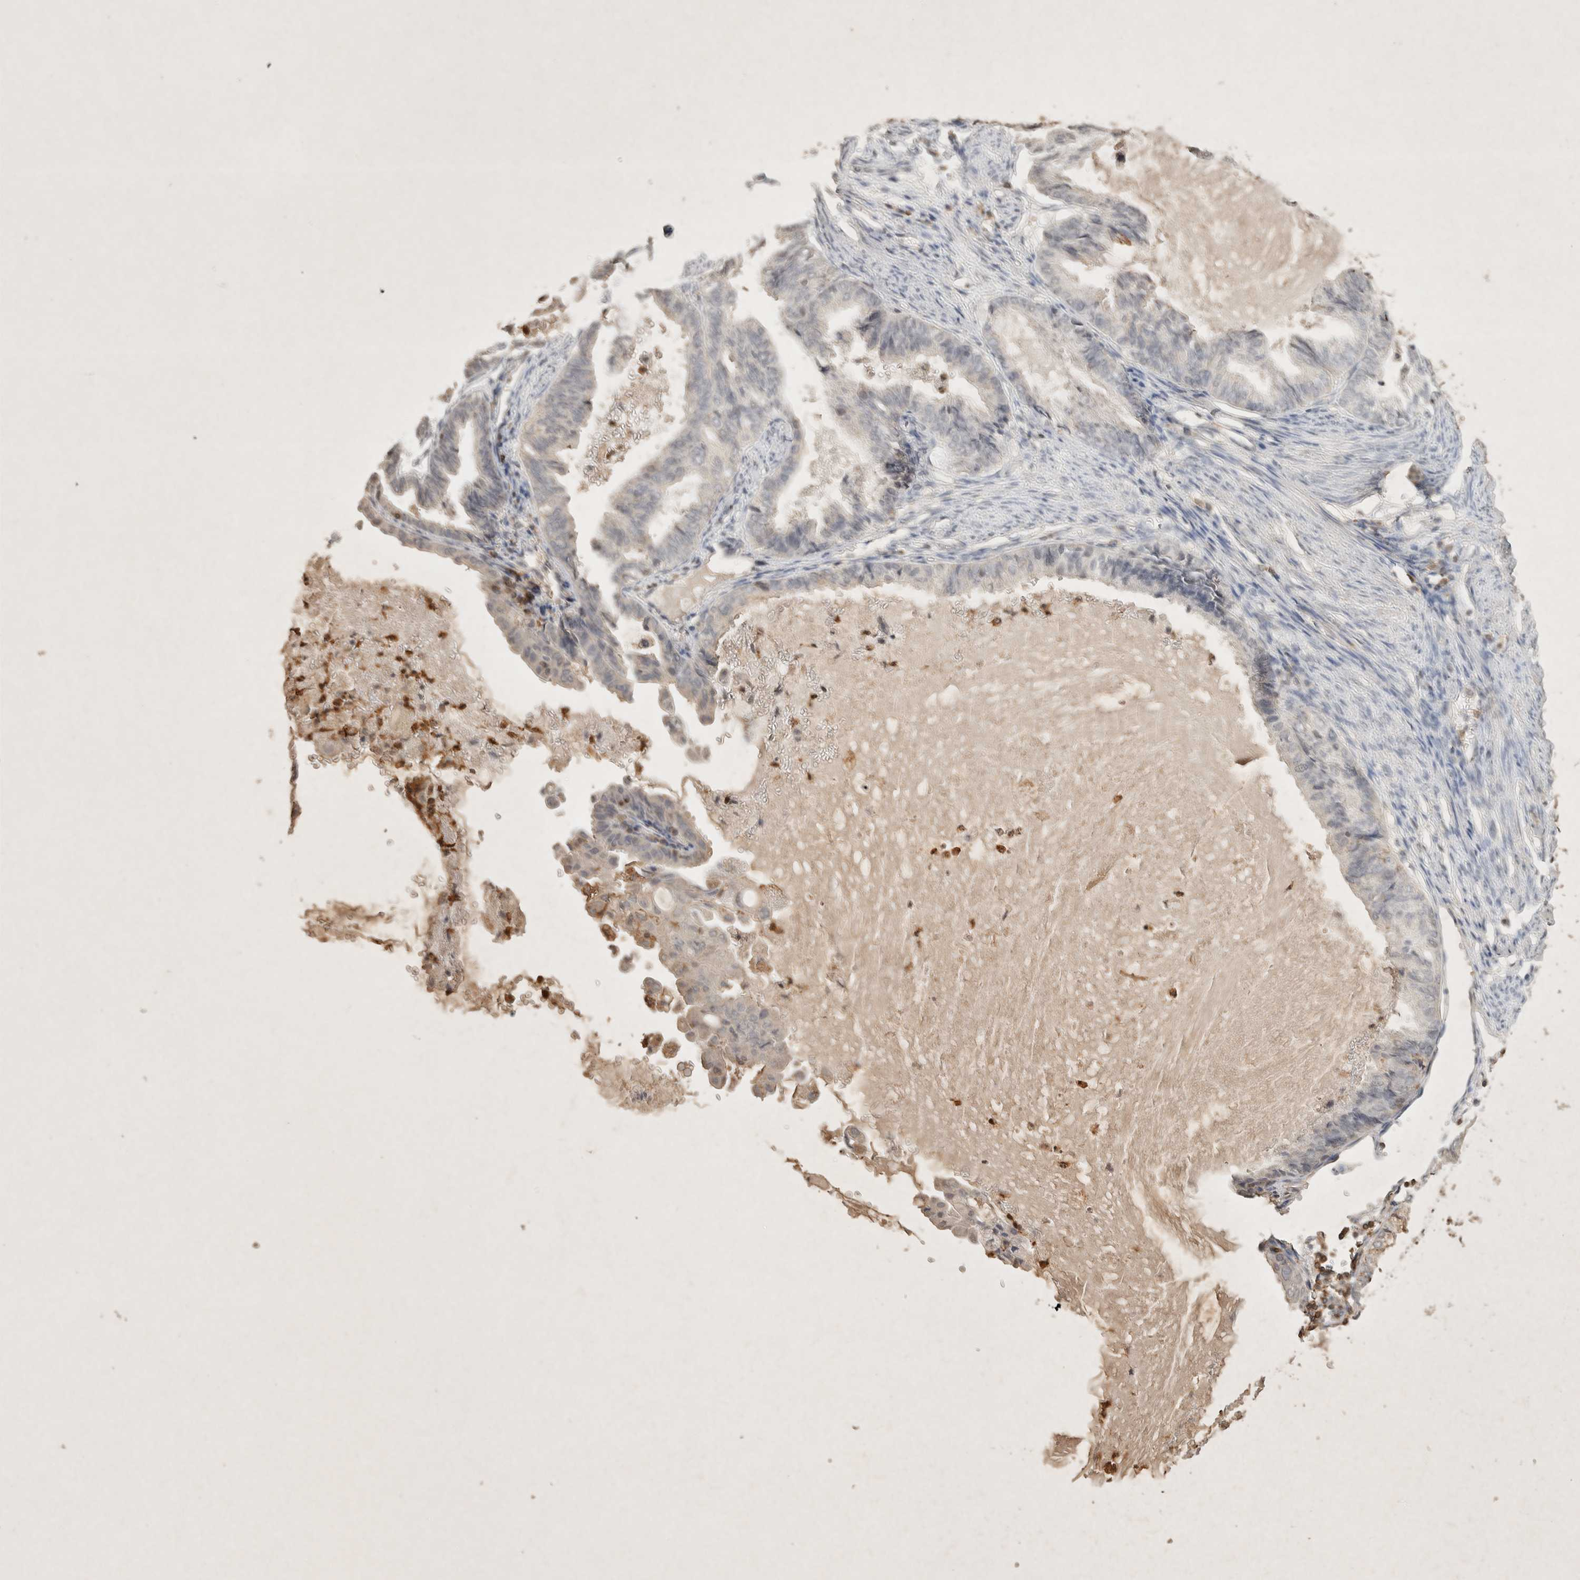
{"staining": {"intensity": "negative", "quantity": "none", "location": "none"}, "tissue": "endometrial cancer", "cell_type": "Tumor cells", "image_type": "cancer", "snomed": [{"axis": "morphology", "description": "Adenocarcinoma, NOS"}, {"axis": "topography", "description": "Endometrium"}], "caption": "Immunohistochemistry image of neoplastic tissue: endometrial cancer (adenocarcinoma) stained with DAB demonstrates no significant protein staining in tumor cells.", "gene": "RAC2", "patient": {"sex": "female", "age": 86}}